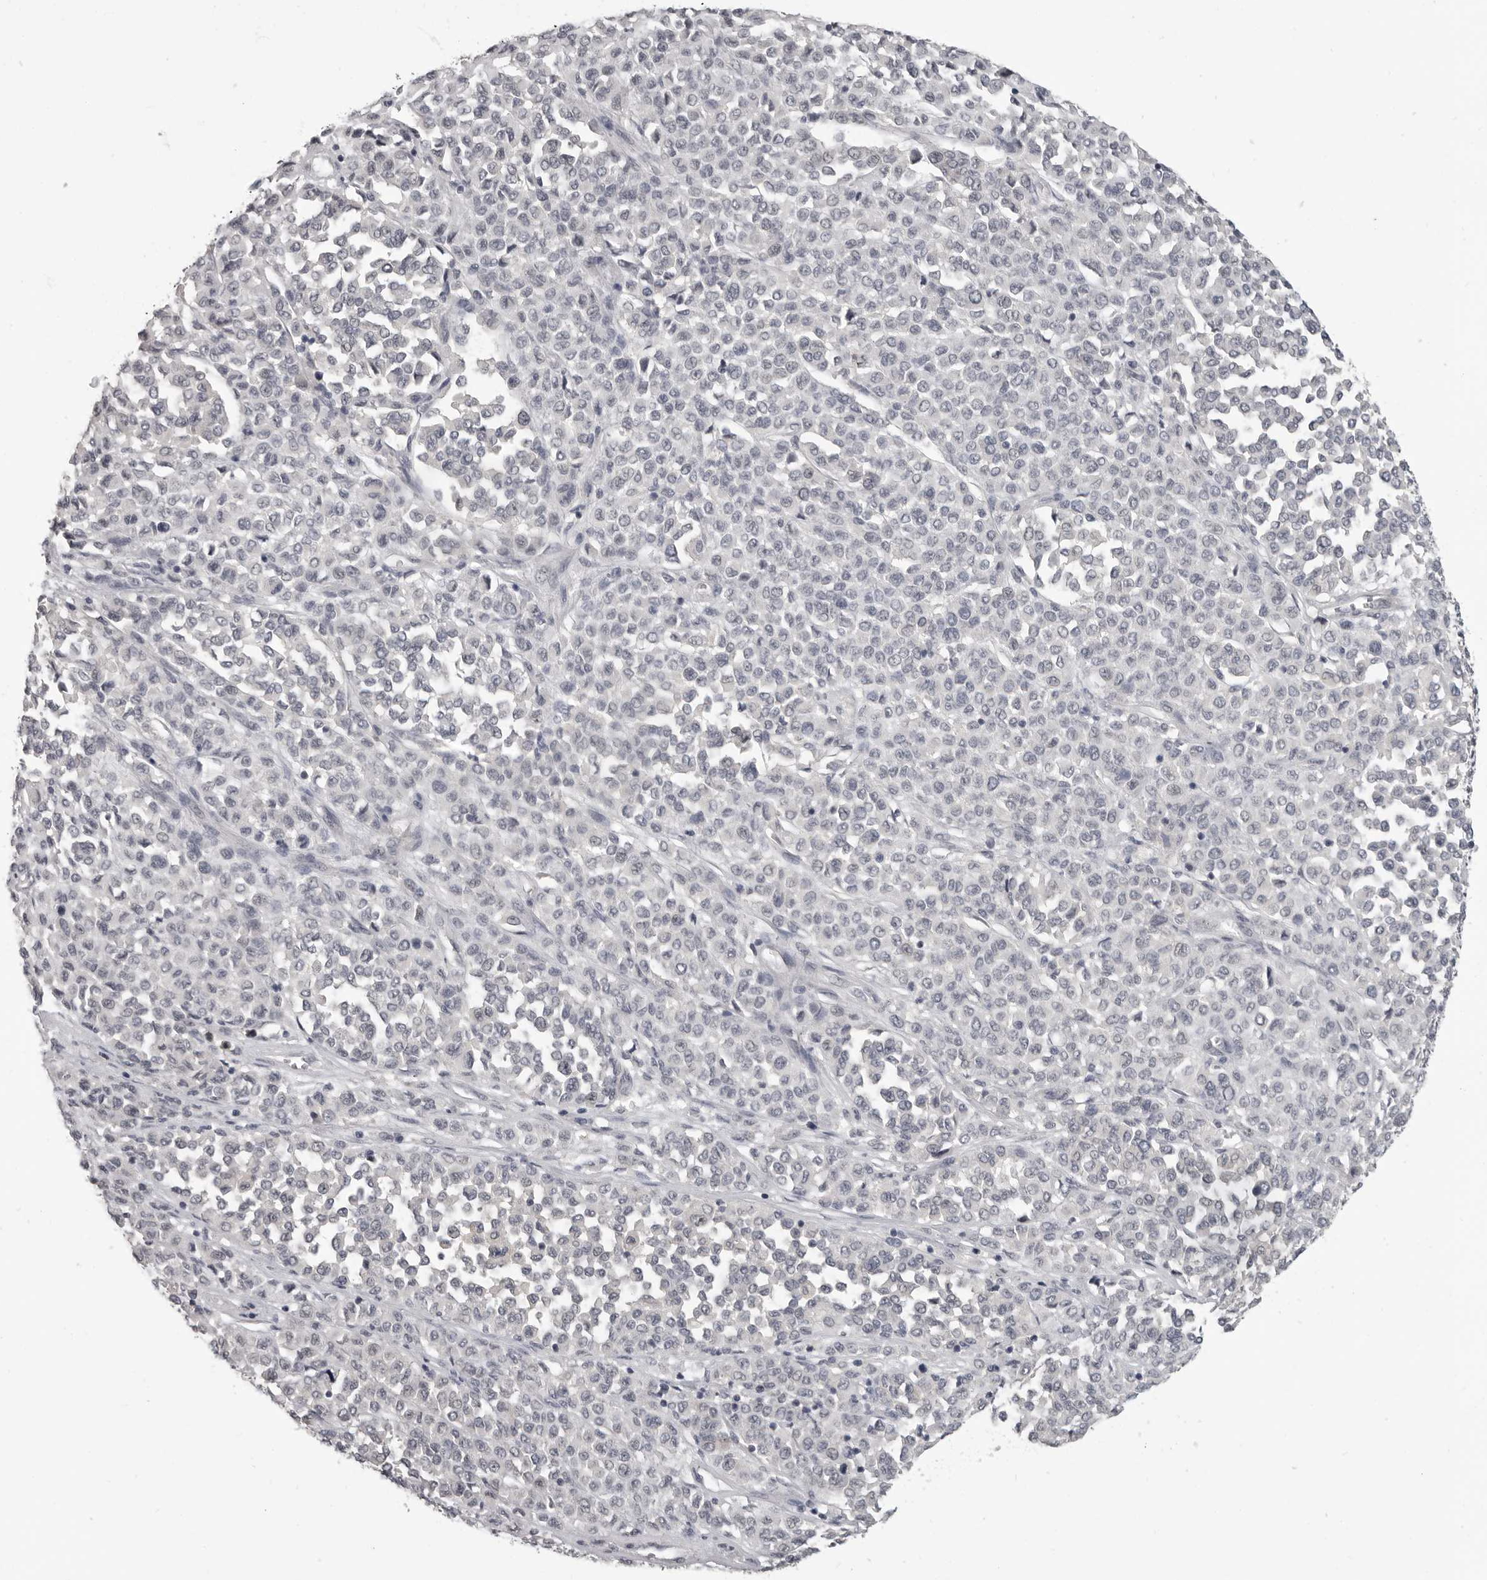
{"staining": {"intensity": "negative", "quantity": "none", "location": "none"}, "tissue": "melanoma", "cell_type": "Tumor cells", "image_type": "cancer", "snomed": [{"axis": "morphology", "description": "Malignant melanoma, Metastatic site"}, {"axis": "topography", "description": "Pancreas"}], "caption": "High power microscopy image of an IHC micrograph of melanoma, revealing no significant expression in tumor cells. Nuclei are stained in blue.", "gene": "MRTO4", "patient": {"sex": "female", "age": 30}}